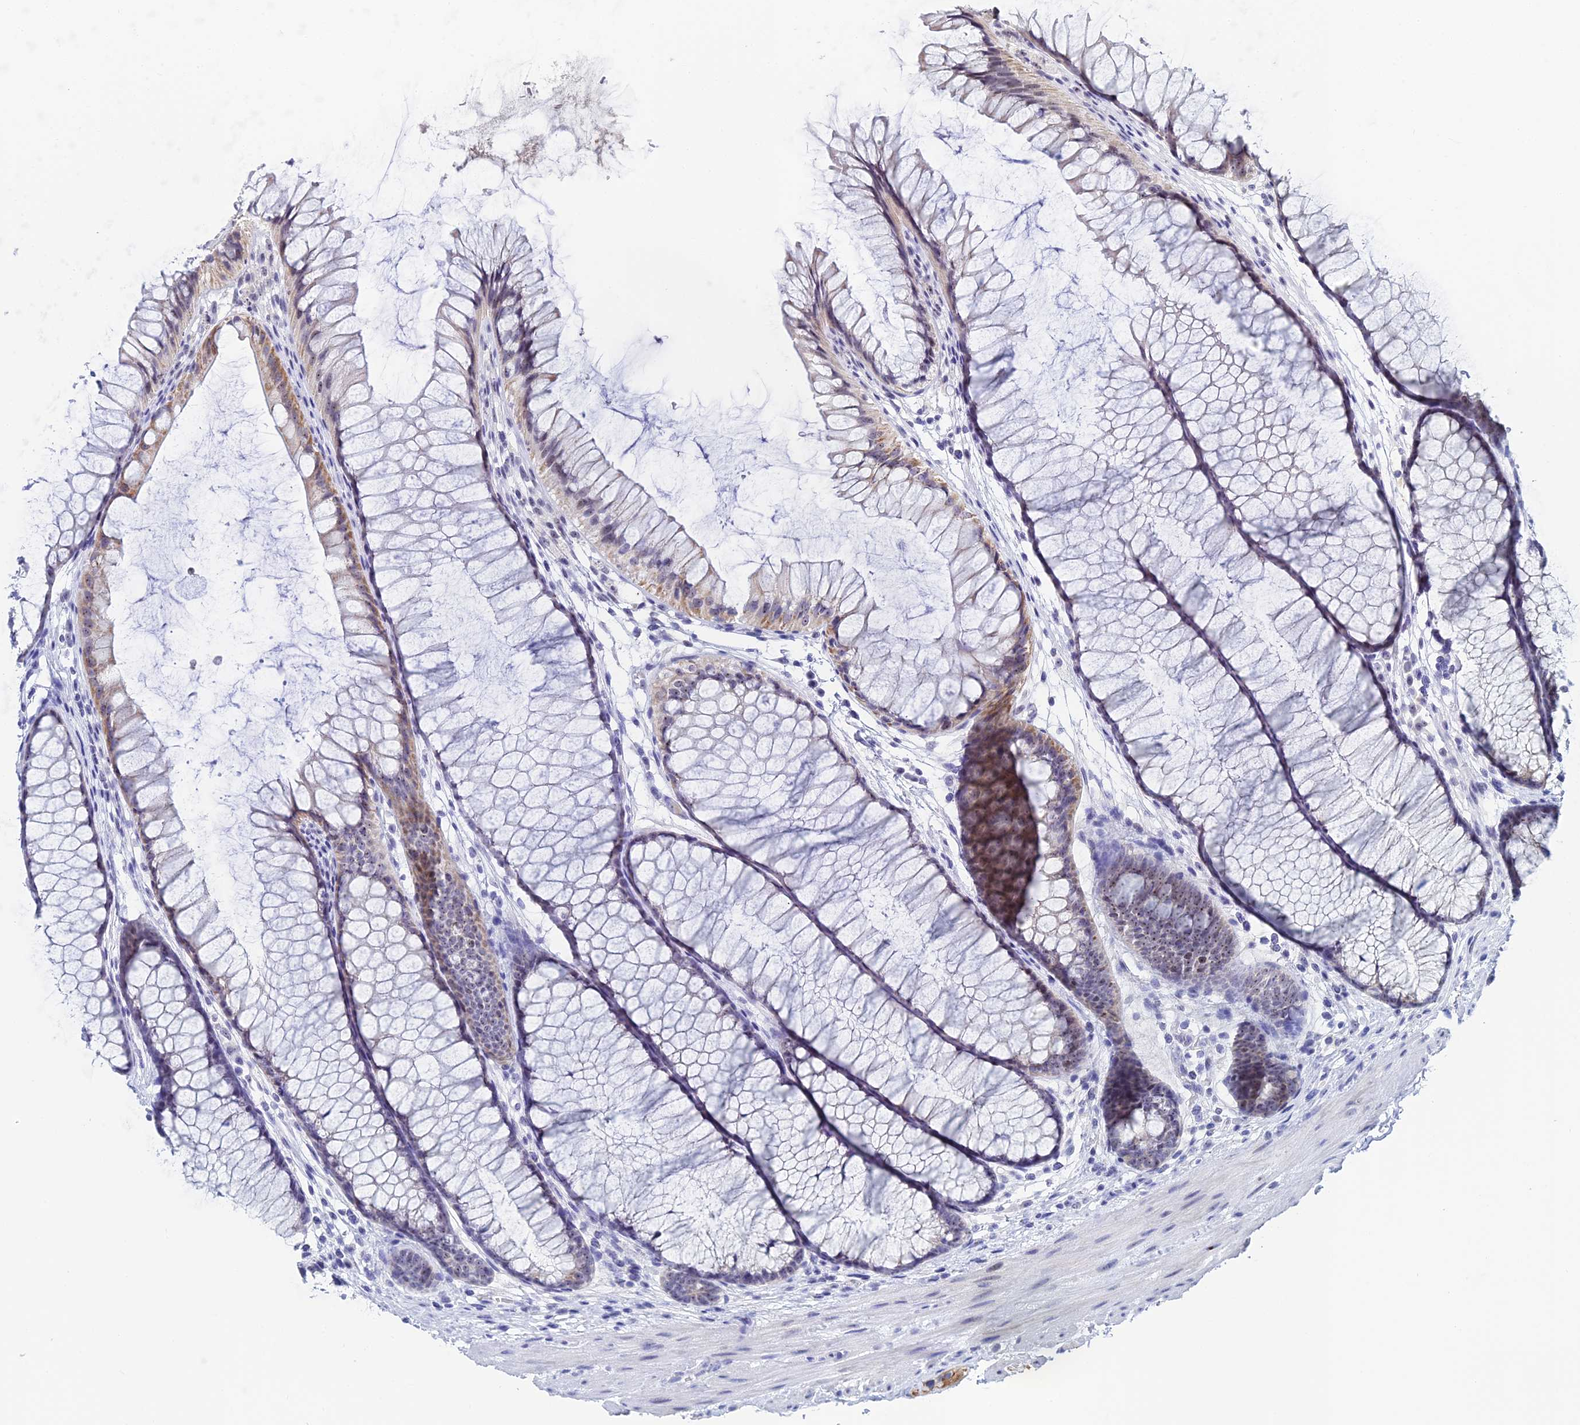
{"staining": {"intensity": "negative", "quantity": "none", "location": "none"}, "tissue": "colon", "cell_type": "Endothelial cells", "image_type": "normal", "snomed": [{"axis": "morphology", "description": "Normal tissue, NOS"}, {"axis": "topography", "description": "Colon"}], "caption": "A photomicrograph of colon stained for a protein reveals no brown staining in endothelial cells.", "gene": "PLPP4", "patient": {"sex": "female", "age": 82}}